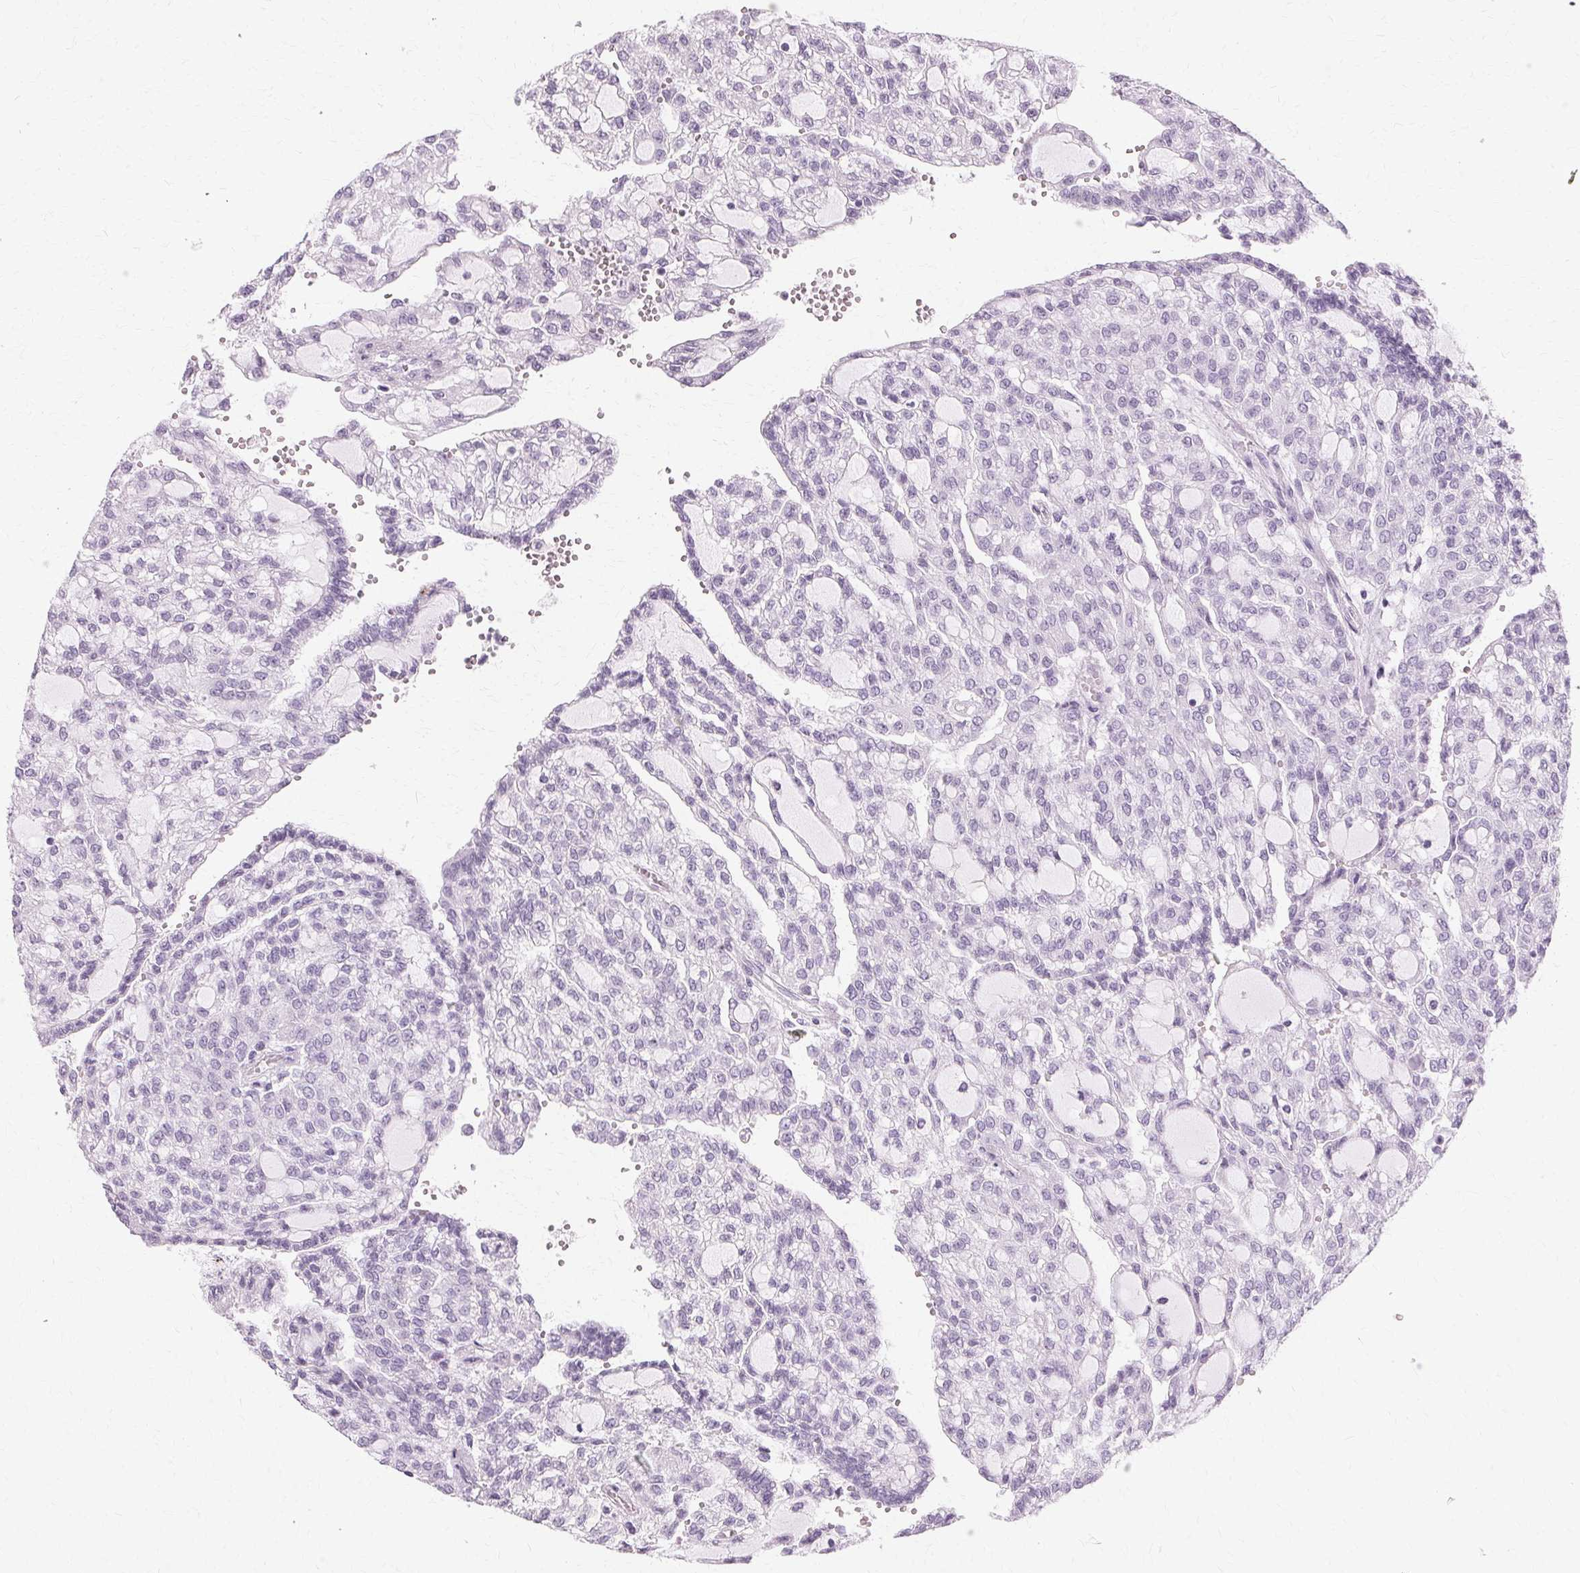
{"staining": {"intensity": "negative", "quantity": "none", "location": "none"}, "tissue": "renal cancer", "cell_type": "Tumor cells", "image_type": "cancer", "snomed": [{"axis": "morphology", "description": "Adenocarcinoma, NOS"}, {"axis": "topography", "description": "Kidney"}], "caption": "This is a photomicrograph of immunohistochemistry staining of adenocarcinoma (renal), which shows no positivity in tumor cells. (Immunohistochemistry, brightfield microscopy, high magnification).", "gene": "KRT6C", "patient": {"sex": "male", "age": 63}}